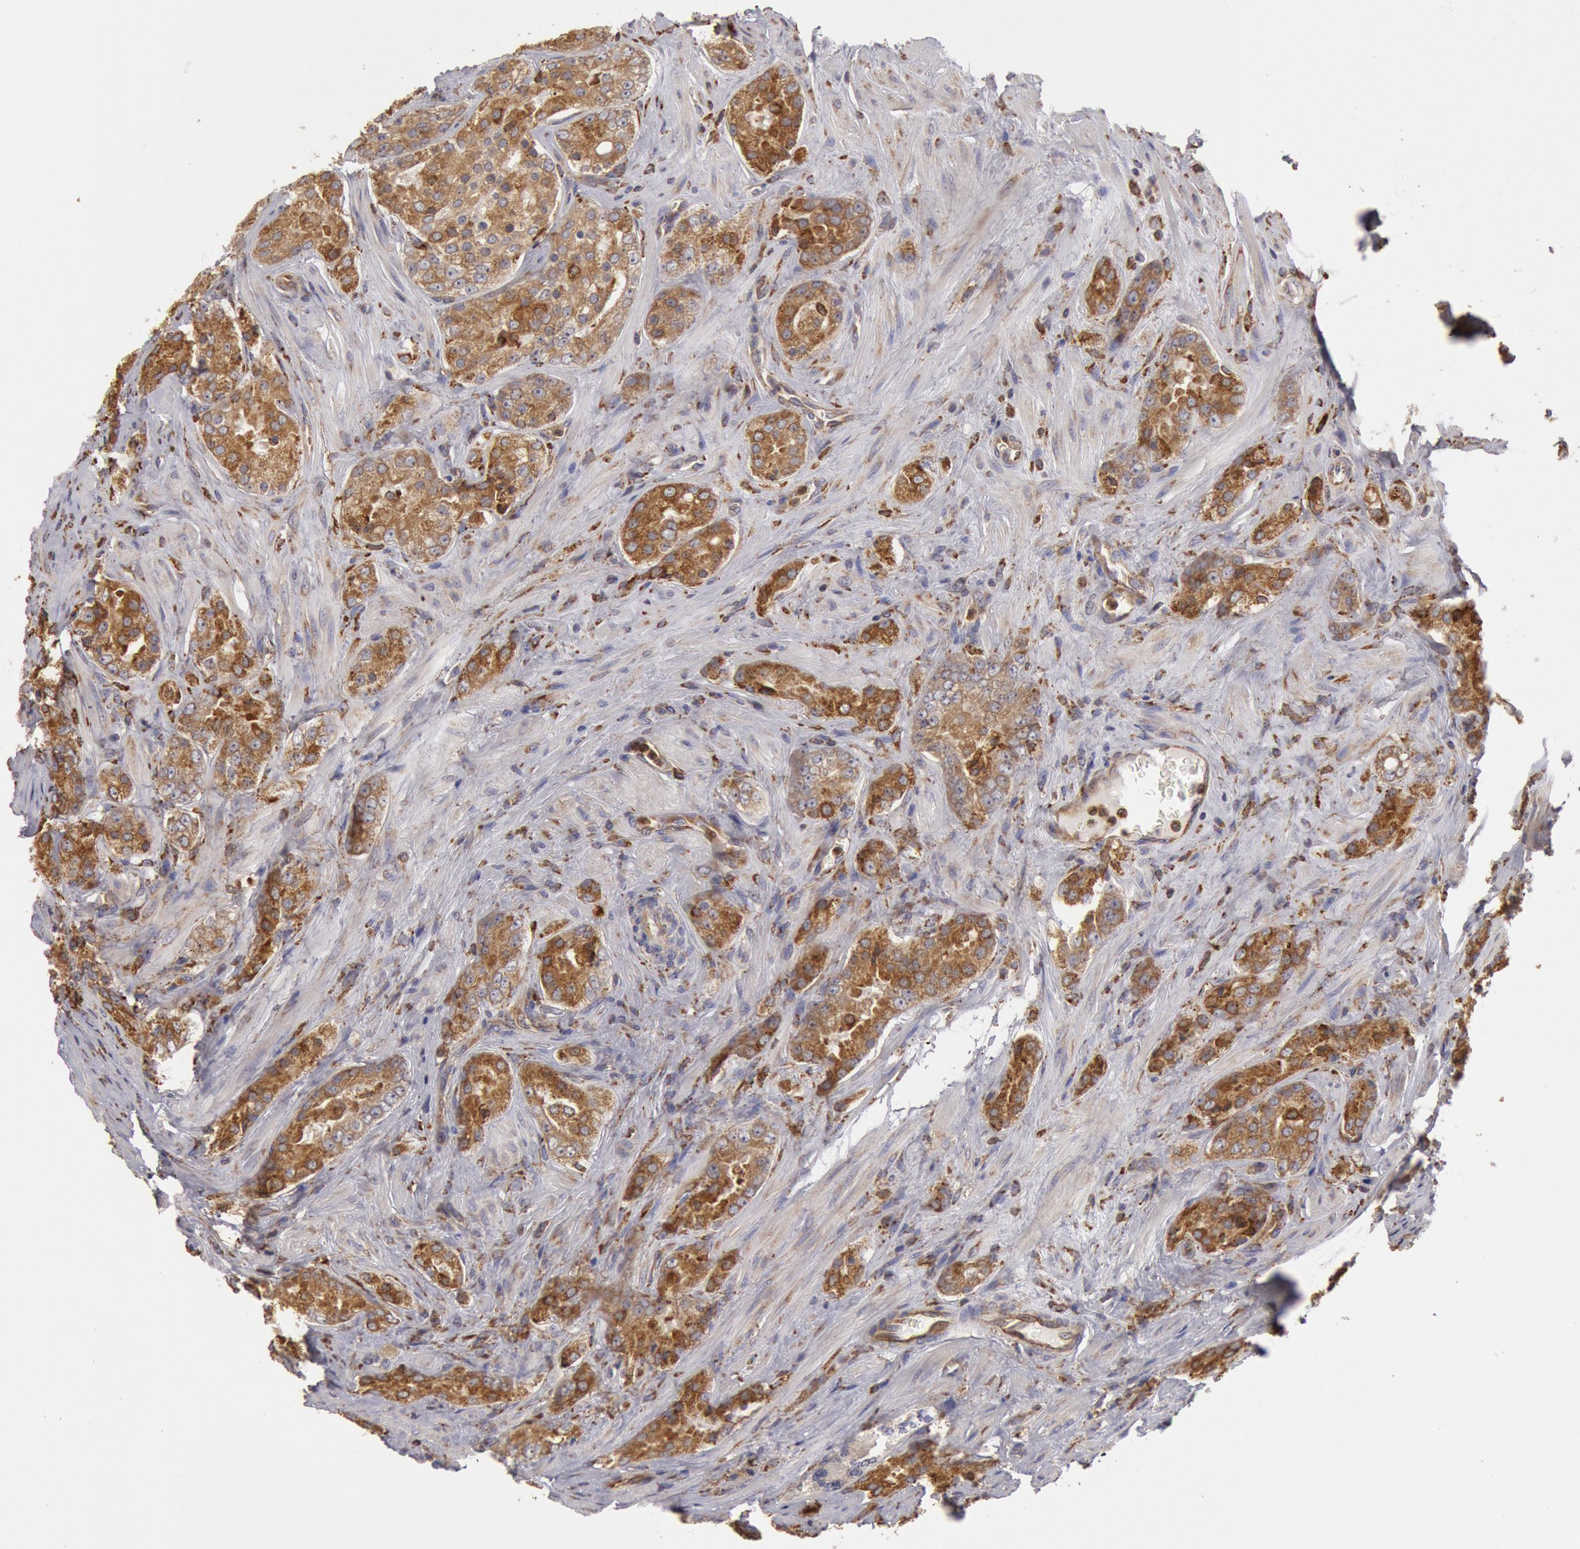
{"staining": {"intensity": "moderate", "quantity": ">75%", "location": "cytoplasmic/membranous"}, "tissue": "prostate cancer", "cell_type": "Tumor cells", "image_type": "cancer", "snomed": [{"axis": "morphology", "description": "Adenocarcinoma, Medium grade"}, {"axis": "topography", "description": "Prostate"}], "caption": "Brown immunohistochemical staining in adenocarcinoma (medium-grade) (prostate) exhibits moderate cytoplasmic/membranous positivity in approximately >75% of tumor cells. (DAB = brown stain, brightfield microscopy at high magnification).", "gene": "ERP44", "patient": {"sex": "male", "age": 60}}